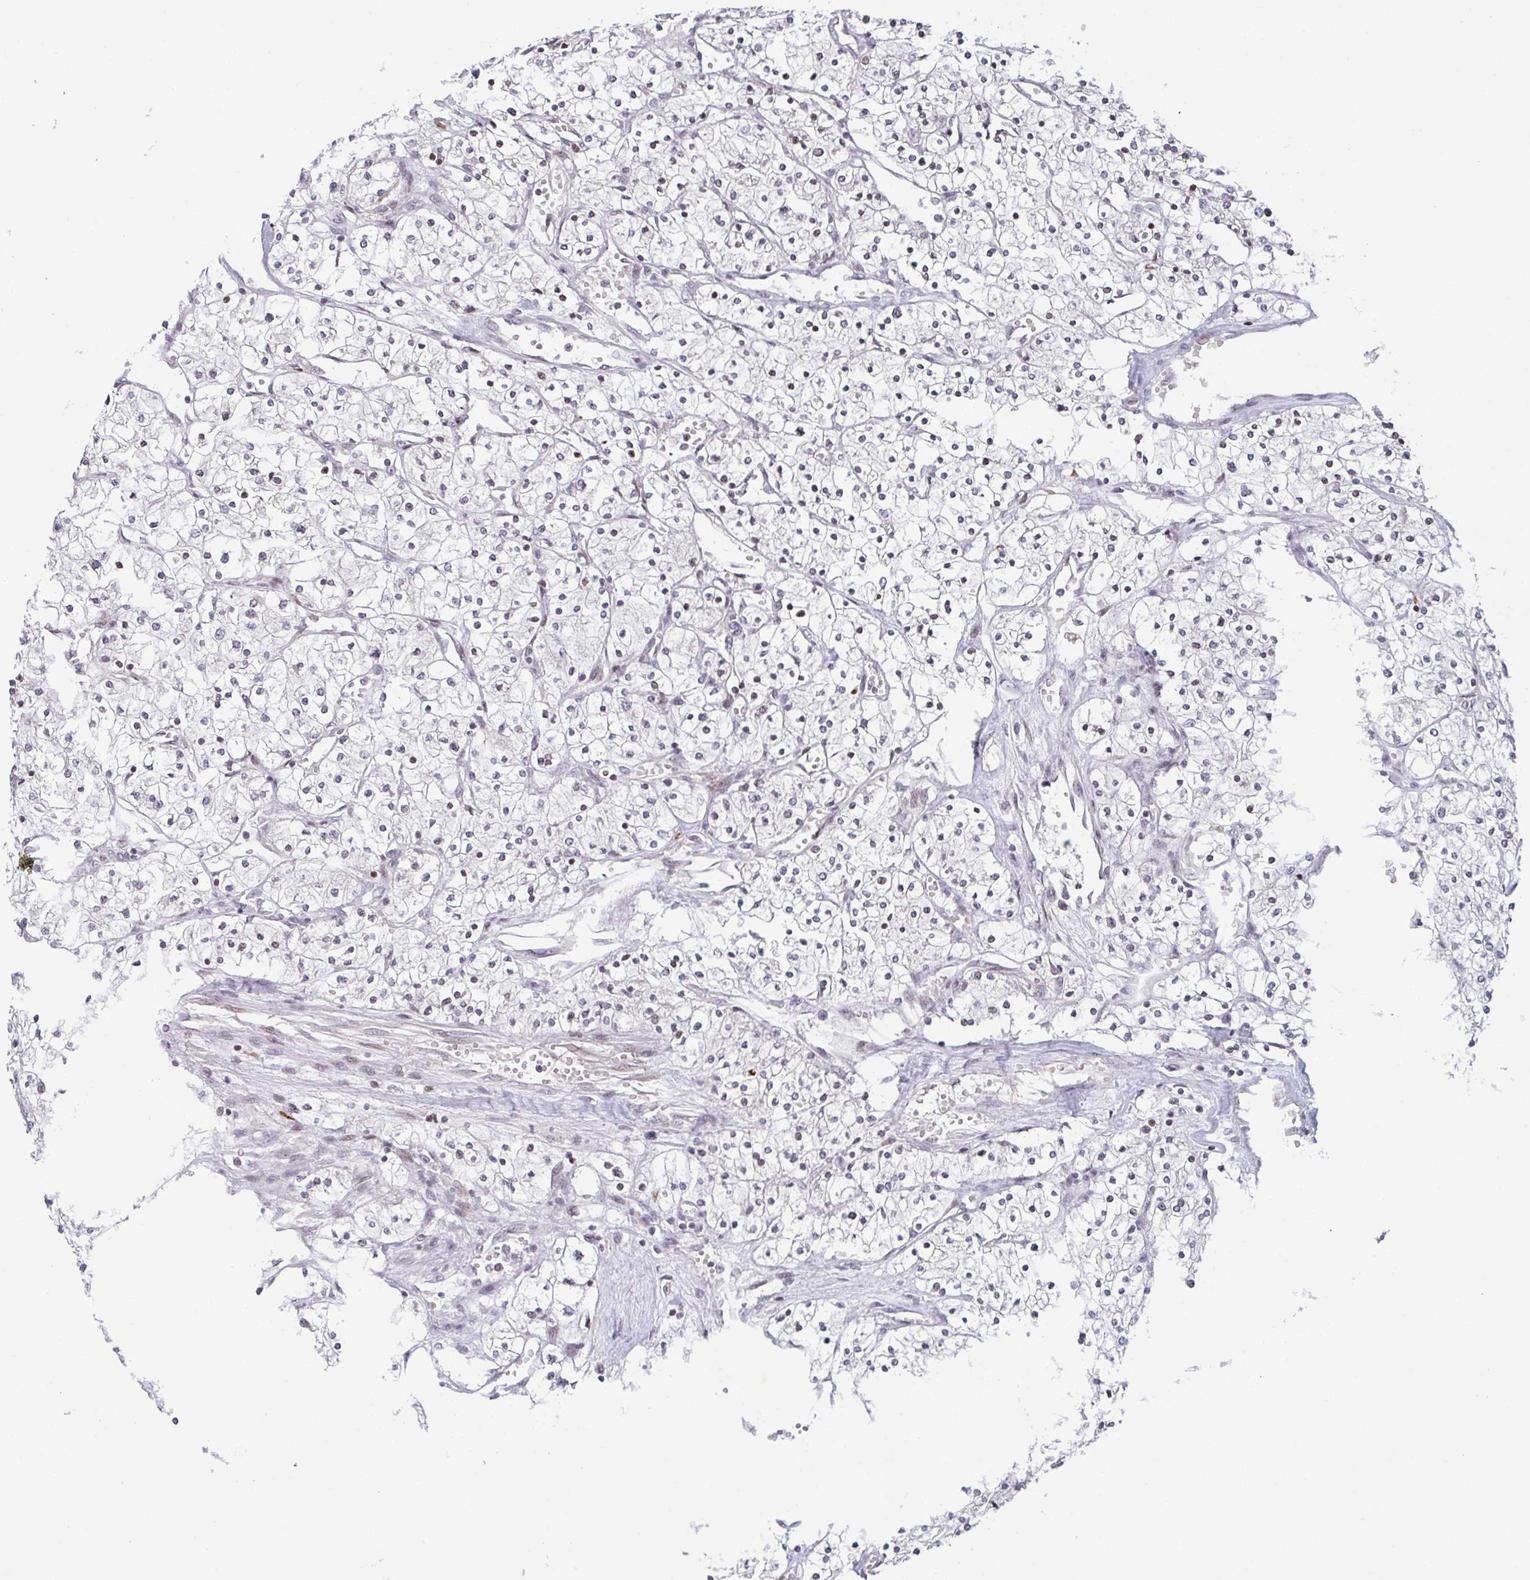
{"staining": {"intensity": "negative", "quantity": "none", "location": "none"}, "tissue": "renal cancer", "cell_type": "Tumor cells", "image_type": "cancer", "snomed": [{"axis": "morphology", "description": "Adenocarcinoma, NOS"}, {"axis": "topography", "description": "Kidney"}], "caption": "Adenocarcinoma (renal) was stained to show a protein in brown. There is no significant expression in tumor cells.", "gene": "PCDHB8", "patient": {"sex": "male", "age": 80}}